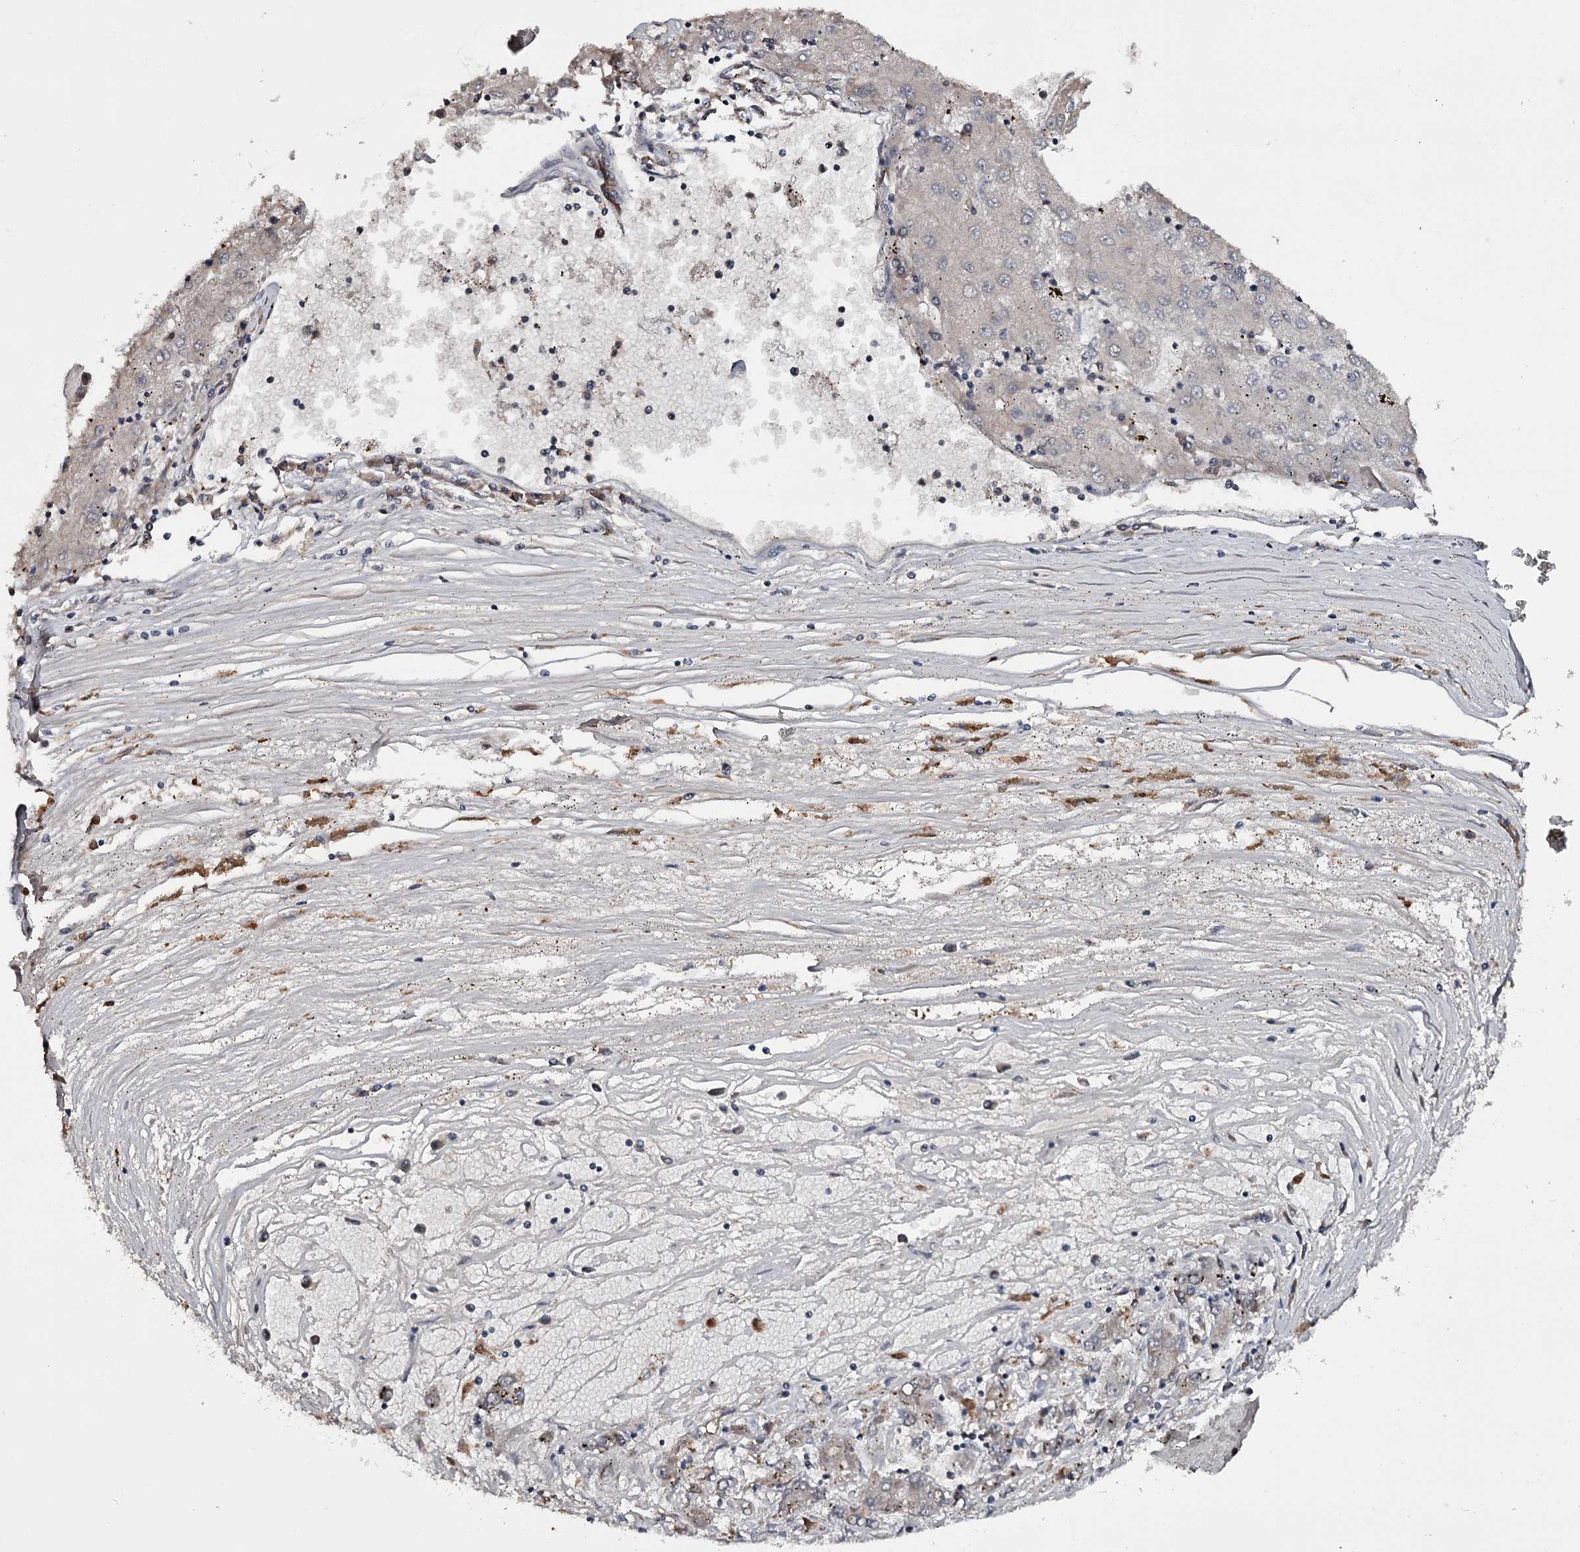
{"staining": {"intensity": "negative", "quantity": "none", "location": "none"}, "tissue": "liver cancer", "cell_type": "Tumor cells", "image_type": "cancer", "snomed": [{"axis": "morphology", "description": "Carcinoma, Hepatocellular, NOS"}, {"axis": "topography", "description": "Liver"}], "caption": "Immunohistochemistry (IHC) histopathology image of neoplastic tissue: liver cancer (hepatocellular carcinoma) stained with DAB displays no significant protein positivity in tumor cells.", "gene": "CWF19L2", "patient": {"sex": "male", "age": 72}}